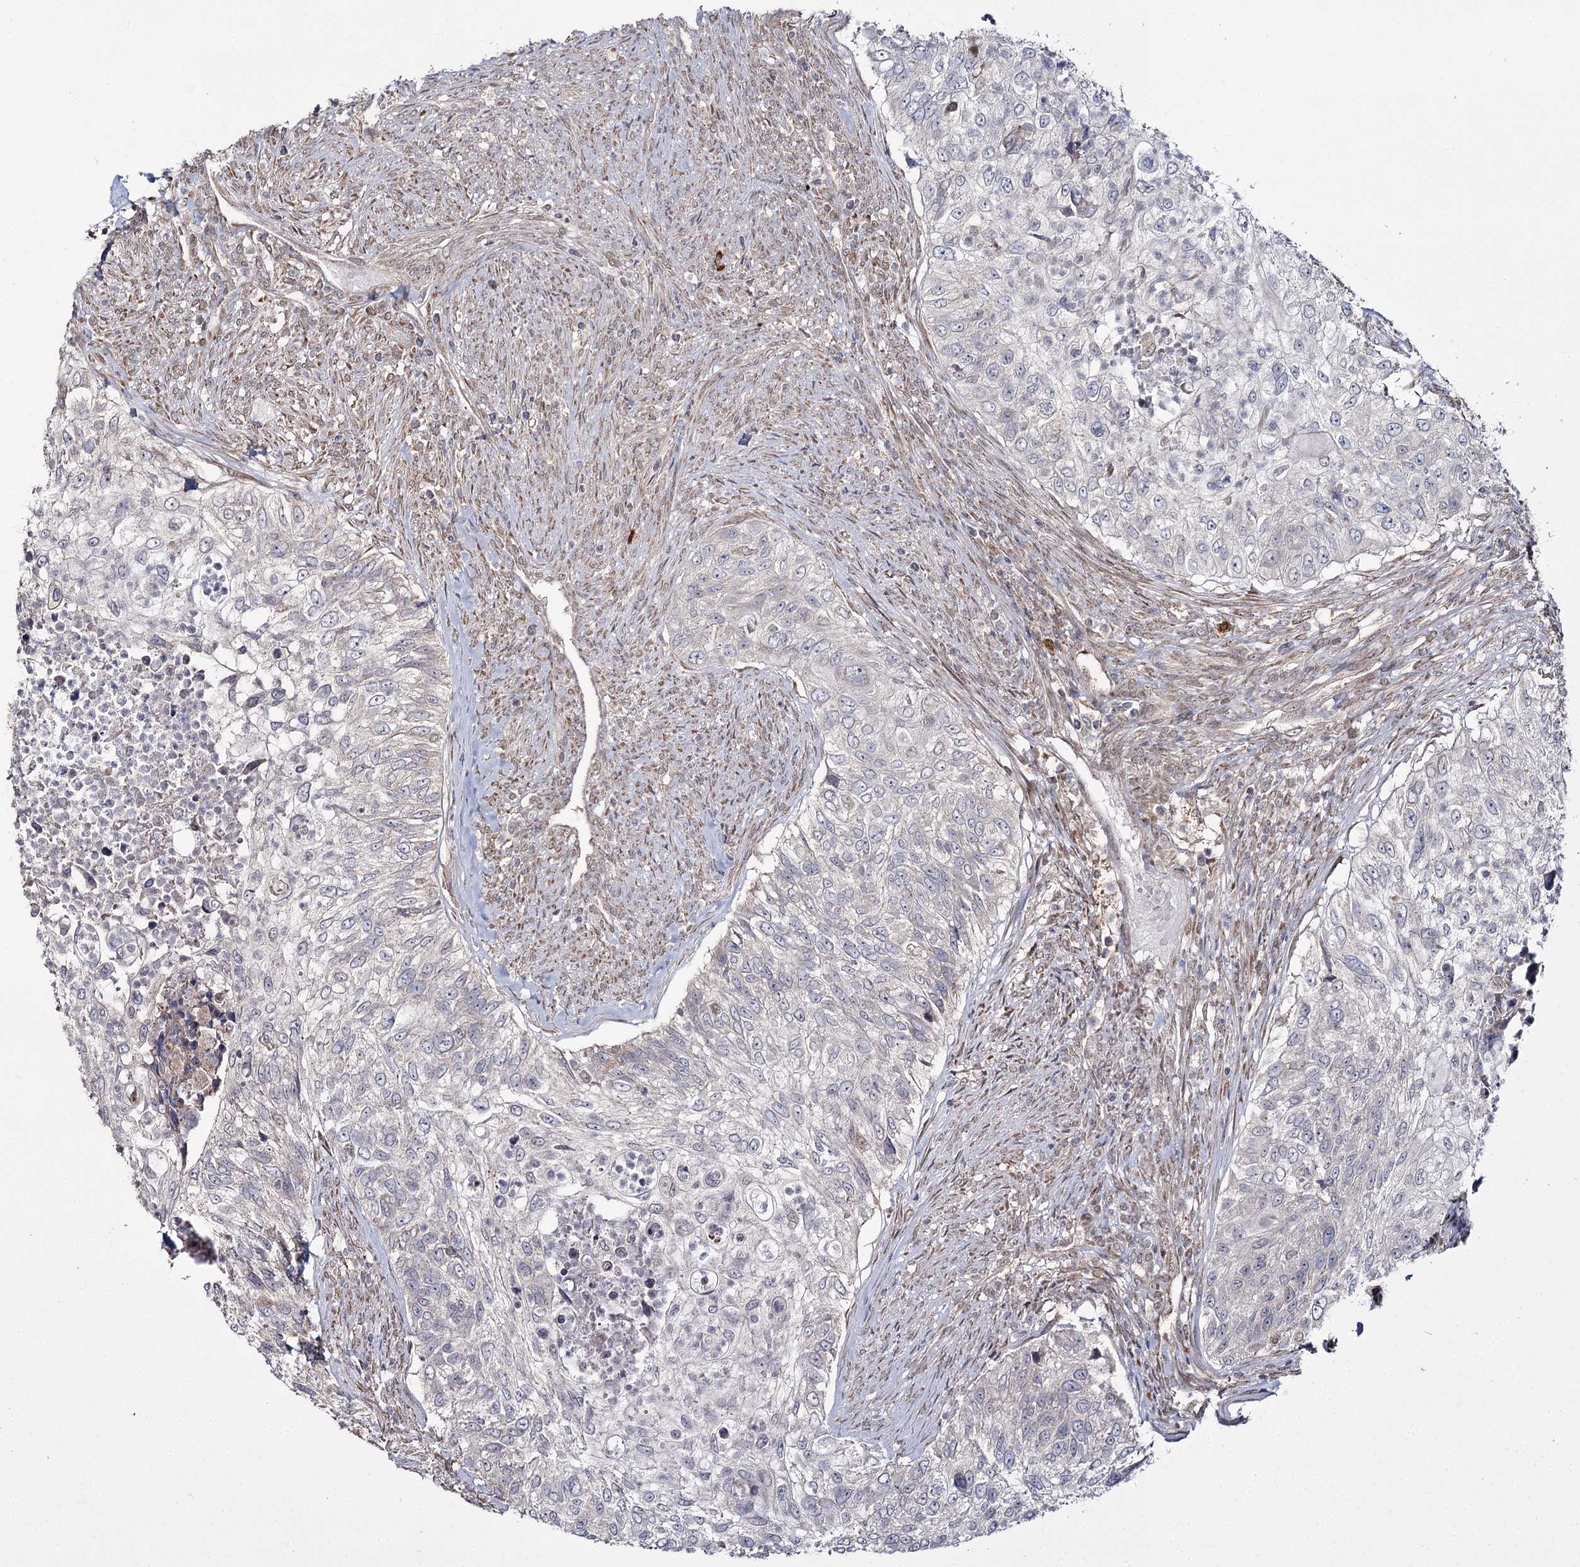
{"staining": {"intensity": "negative", "quantity": "none", "location": "none"}, "tissue": "urothelial cancer", "cell_type": "Tumor cells", "image_type": "cancer", "snomed": [{"axis": "morphology", "description": "Urothelial carcinoma, High grade"}, {"axis": "topography", "description": "Urinary bladder"}], "caption": "Tumor cells are negative for protein expression in human urothelial cancer. (DAB (3,3'-diaminobenzidine) immunohistochemistry with hematoxylin counter stain).", "gene": "TRNT1", "patient": {"sex": "female", "age": 60}}